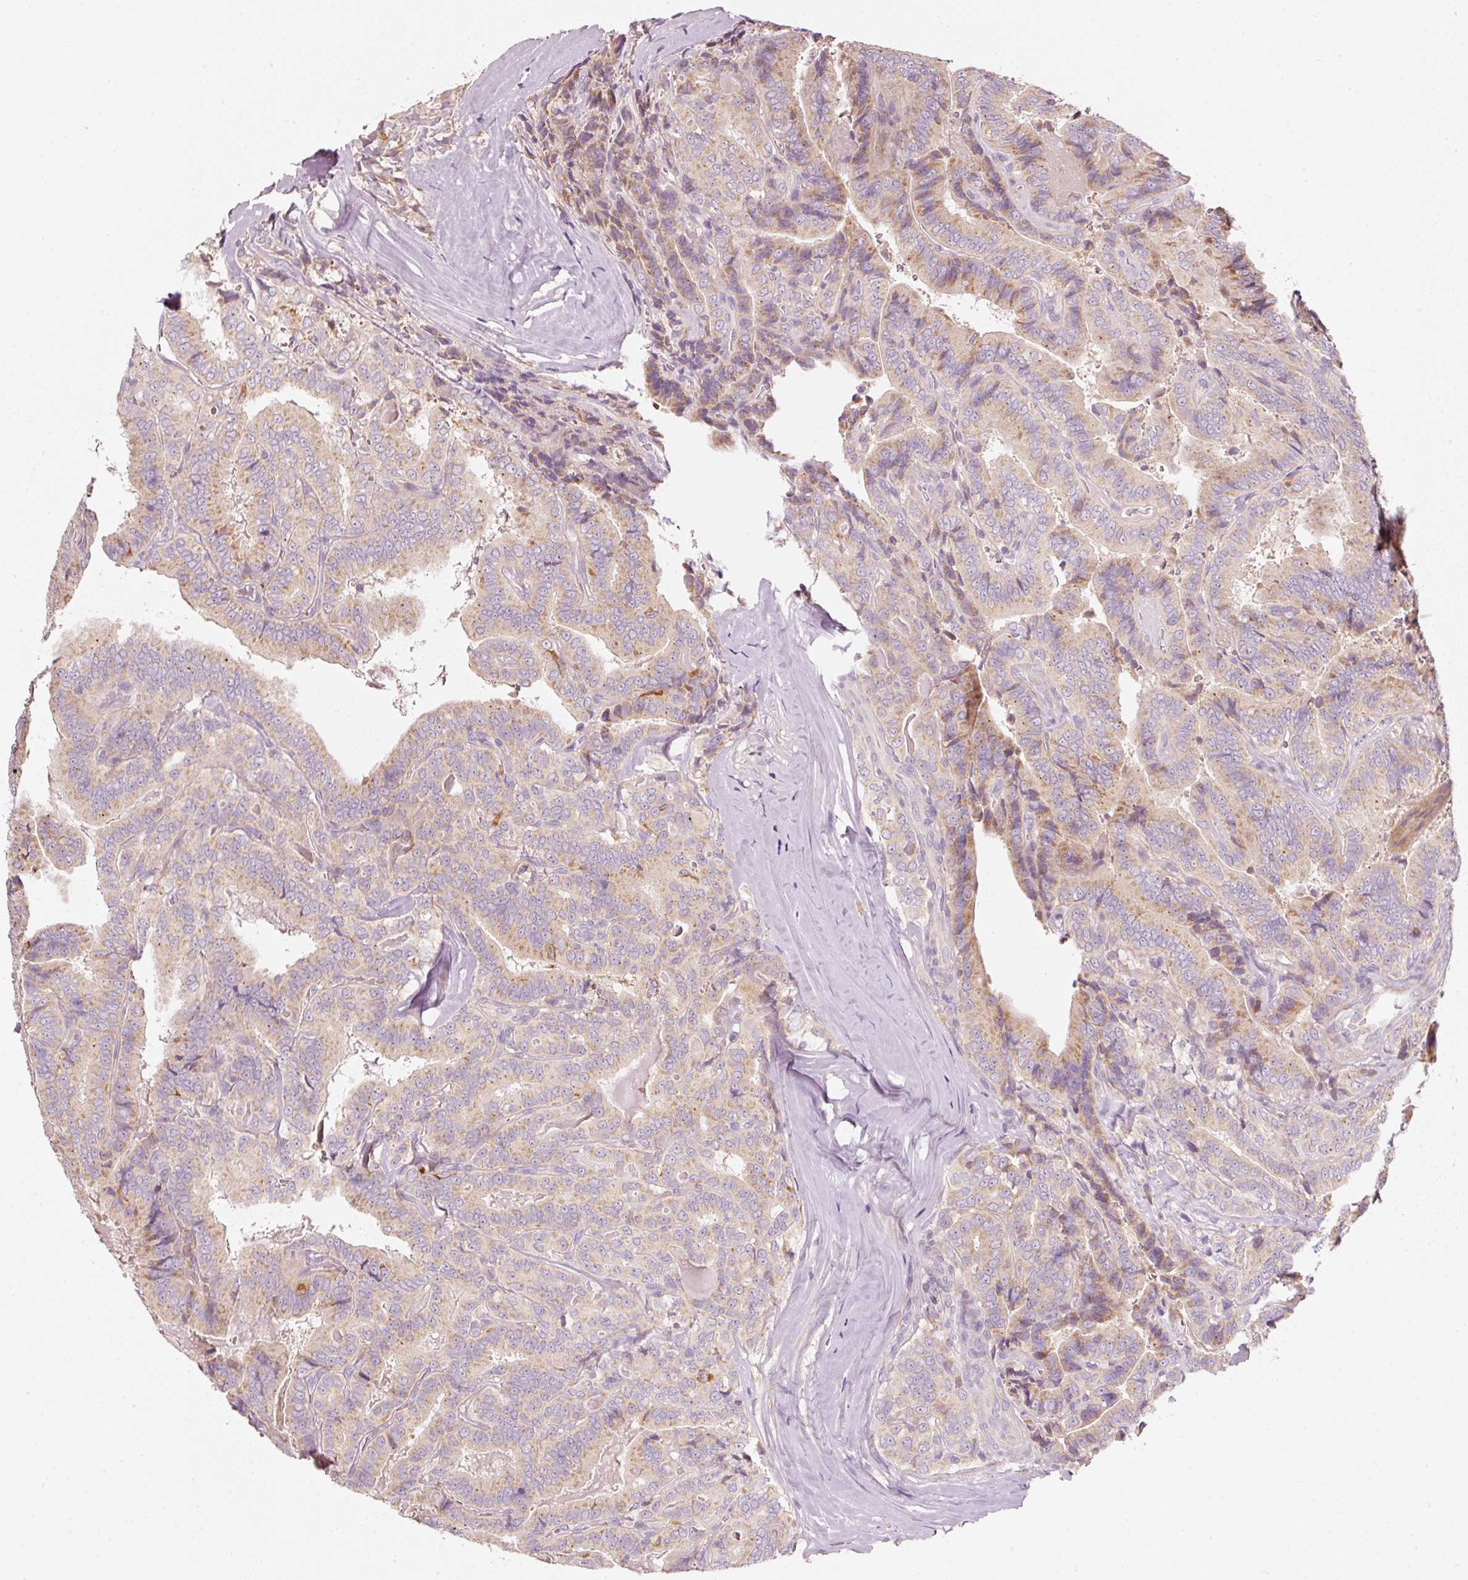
{"staining": {"intensity": "moderate", "quantity": "<25%", "location": "cytoplasmic/membranous"}, "tissue": "thyroid cancer", "cell_type": "Tumor cells", "image_type": "cancer", "snomed": [{"axis": "morphology", "description": "Papillary adenocarcinoma, NOS"}, {"axis": "topography", "description": "Thyroid gland"}], "caption": "An image showing moderate cytoplasmic/membranous expression in about <25% of tumor cells in thyroid cancer (papillary adenocarcinoma), as visualized by brown immunohistochemical staining.", "gene": "KLHL21", "patient": {"sex": "male", "age": 61}}